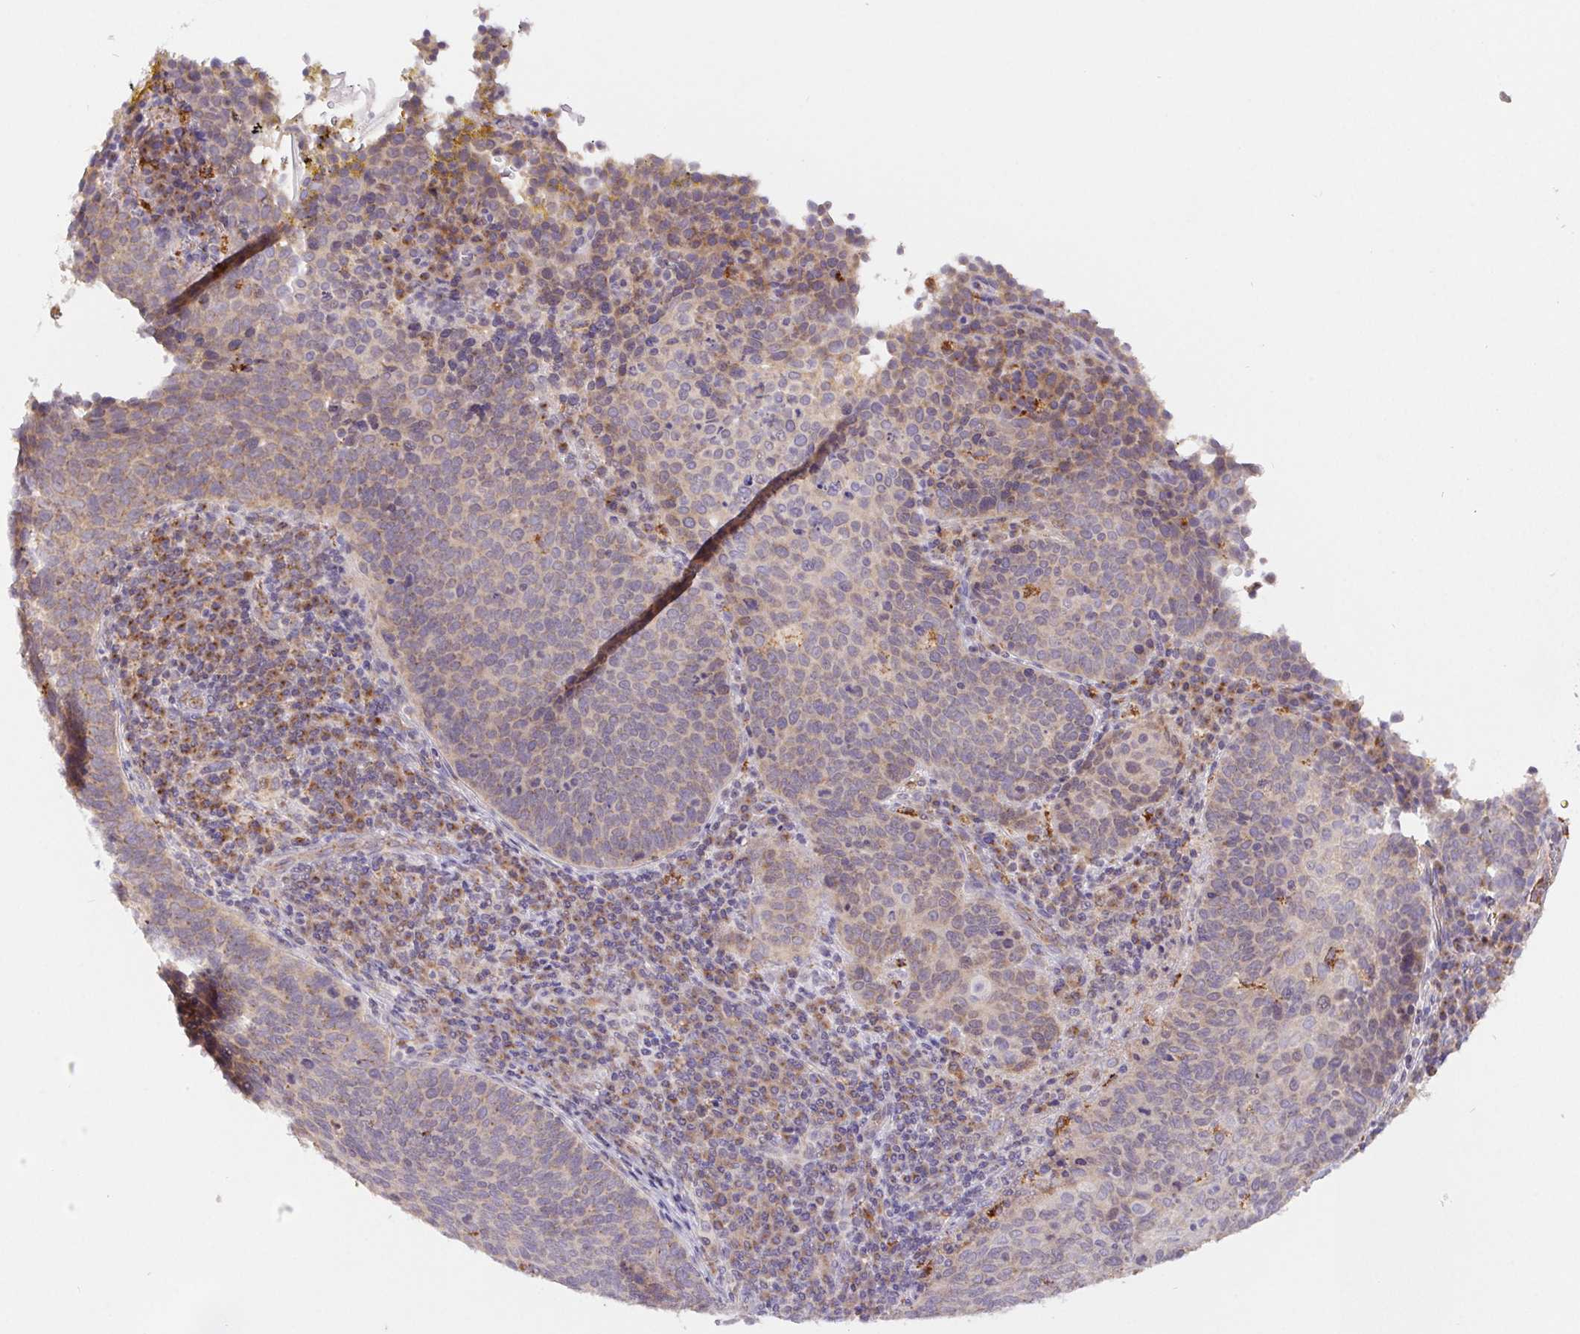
{"staining": {"intensity": "weak", "quantity": "25%-75%", "location": "cytoplasmic/membranous"}, "tissue": "cervical cancer", "cell_type": "Tumor cells", "image_type": "cancer", "snomed": [{"axis": "morphology", "description": "Squamous cell carcinoma, NOS"}, {"axis": "topography", "description": "Cervix"}], "caption": "Cervical squamous cell carcinoma was stained to show a protein in brown. There is low levels of weak cytoplasmic/membranous expression in approximately 25%-75% of tumor cells. The staining was performed using DAB (3,3'-diaminobenzidine), with brown indicating positive protein expression. Nuclei are stained blue with hematoxylin.", "gene": "EMC6", "patient": {"sex": "female", "age": 34}}